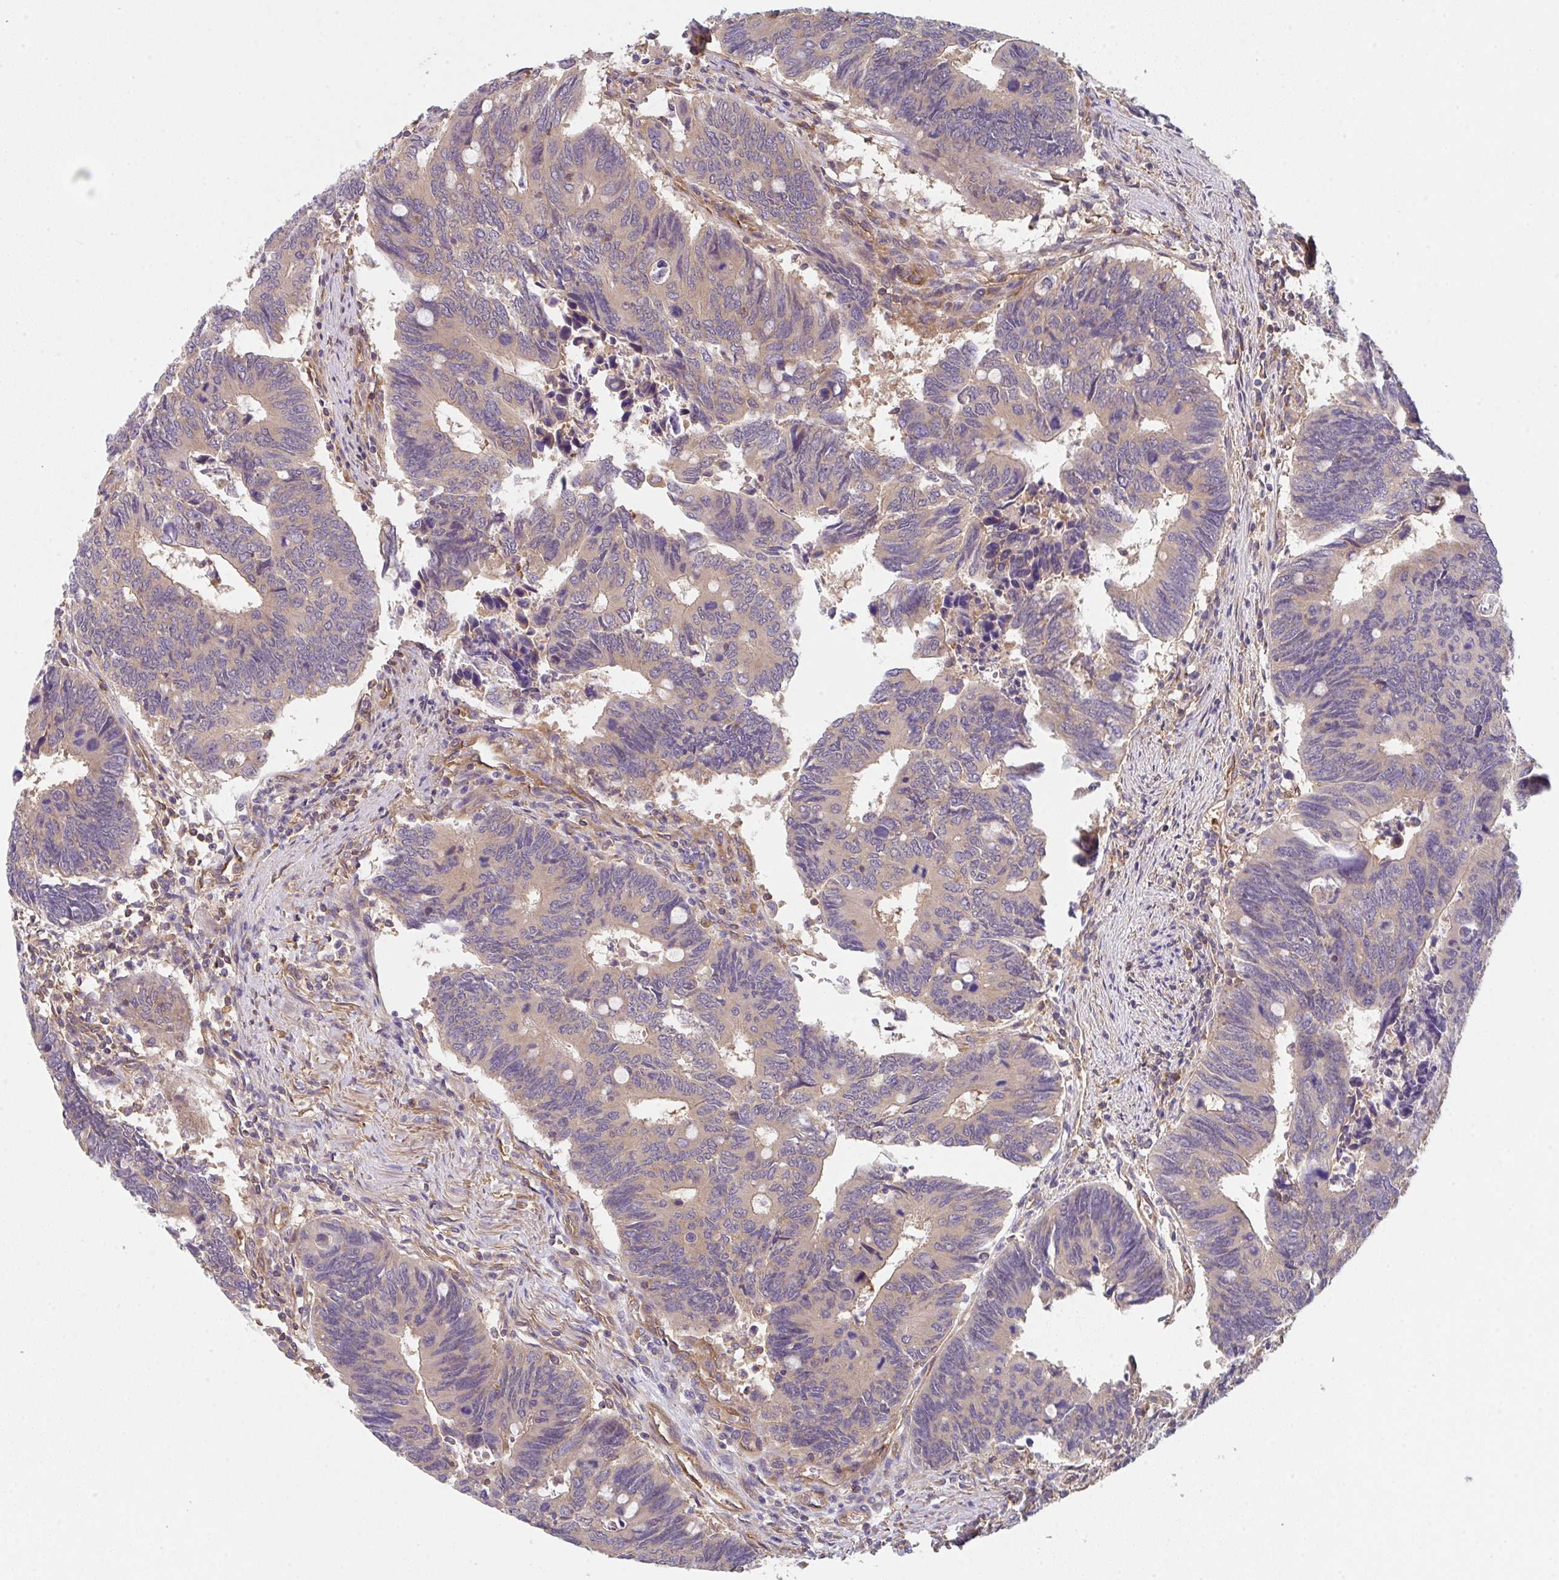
{"staining": {"intensity": "weak", "quantity": "<25%", "location": "cytoplasmic/membranous"}, "tissue": "colorectal cancer", "cell_type": "Tumor cells", "image_type": "cancer", "snomed": [{"axis": "morphology", "description": "Adenocarcinoma, NOS"}, {"axis": "topography", "description": "Colon"}], "caption": "High magnification brightfield microscopy of colorectal cancer (adenocarcinoma) stained with DAB (brown) and counterstained with hematoxylin (blue): tumor cells show no significant positivity. (Brightfield microscopy of DAB immunohistochemistry (IHC) at high magnification).", "gene": "TMEM229A", "patient": {"sex": "male", "age": 87}}